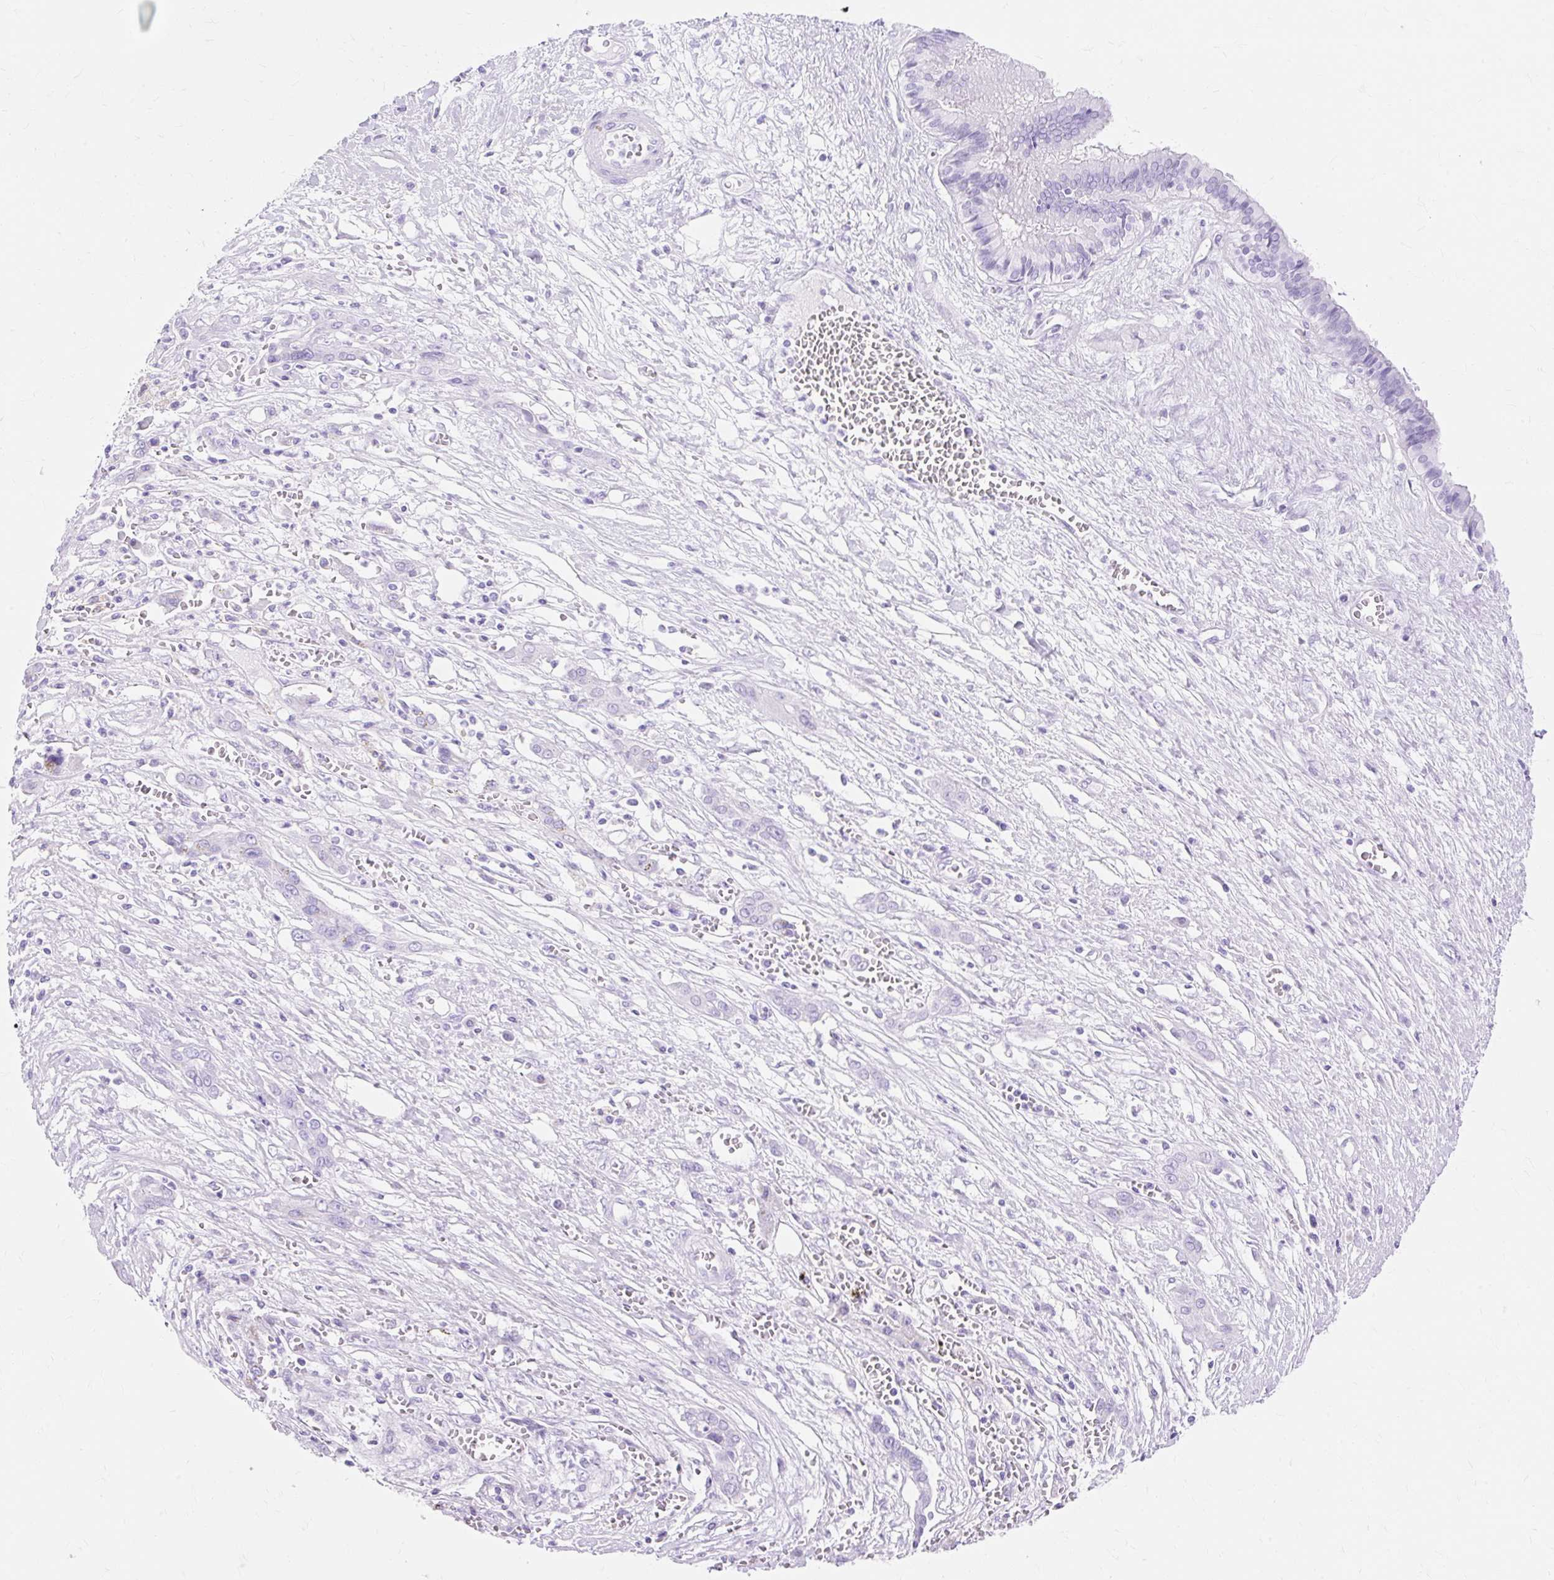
{"staining": {"intensity": "negative", "quantity": "none", "location": "none"}, "tissue": "liver cancer", "cell_type": "Tumor cells", "image_type": "cancer", "snomed": [{"axis": "morphology", "description": "Cholangiocarcinoma"}, {"axis": "topography", "description": "Liver"}], "caption": "Tumor cells are negative for brown protein staining in liver cholangiocarcinoma.", "gene": "MBP", "patient": {"sex": "male", "age": 67}}